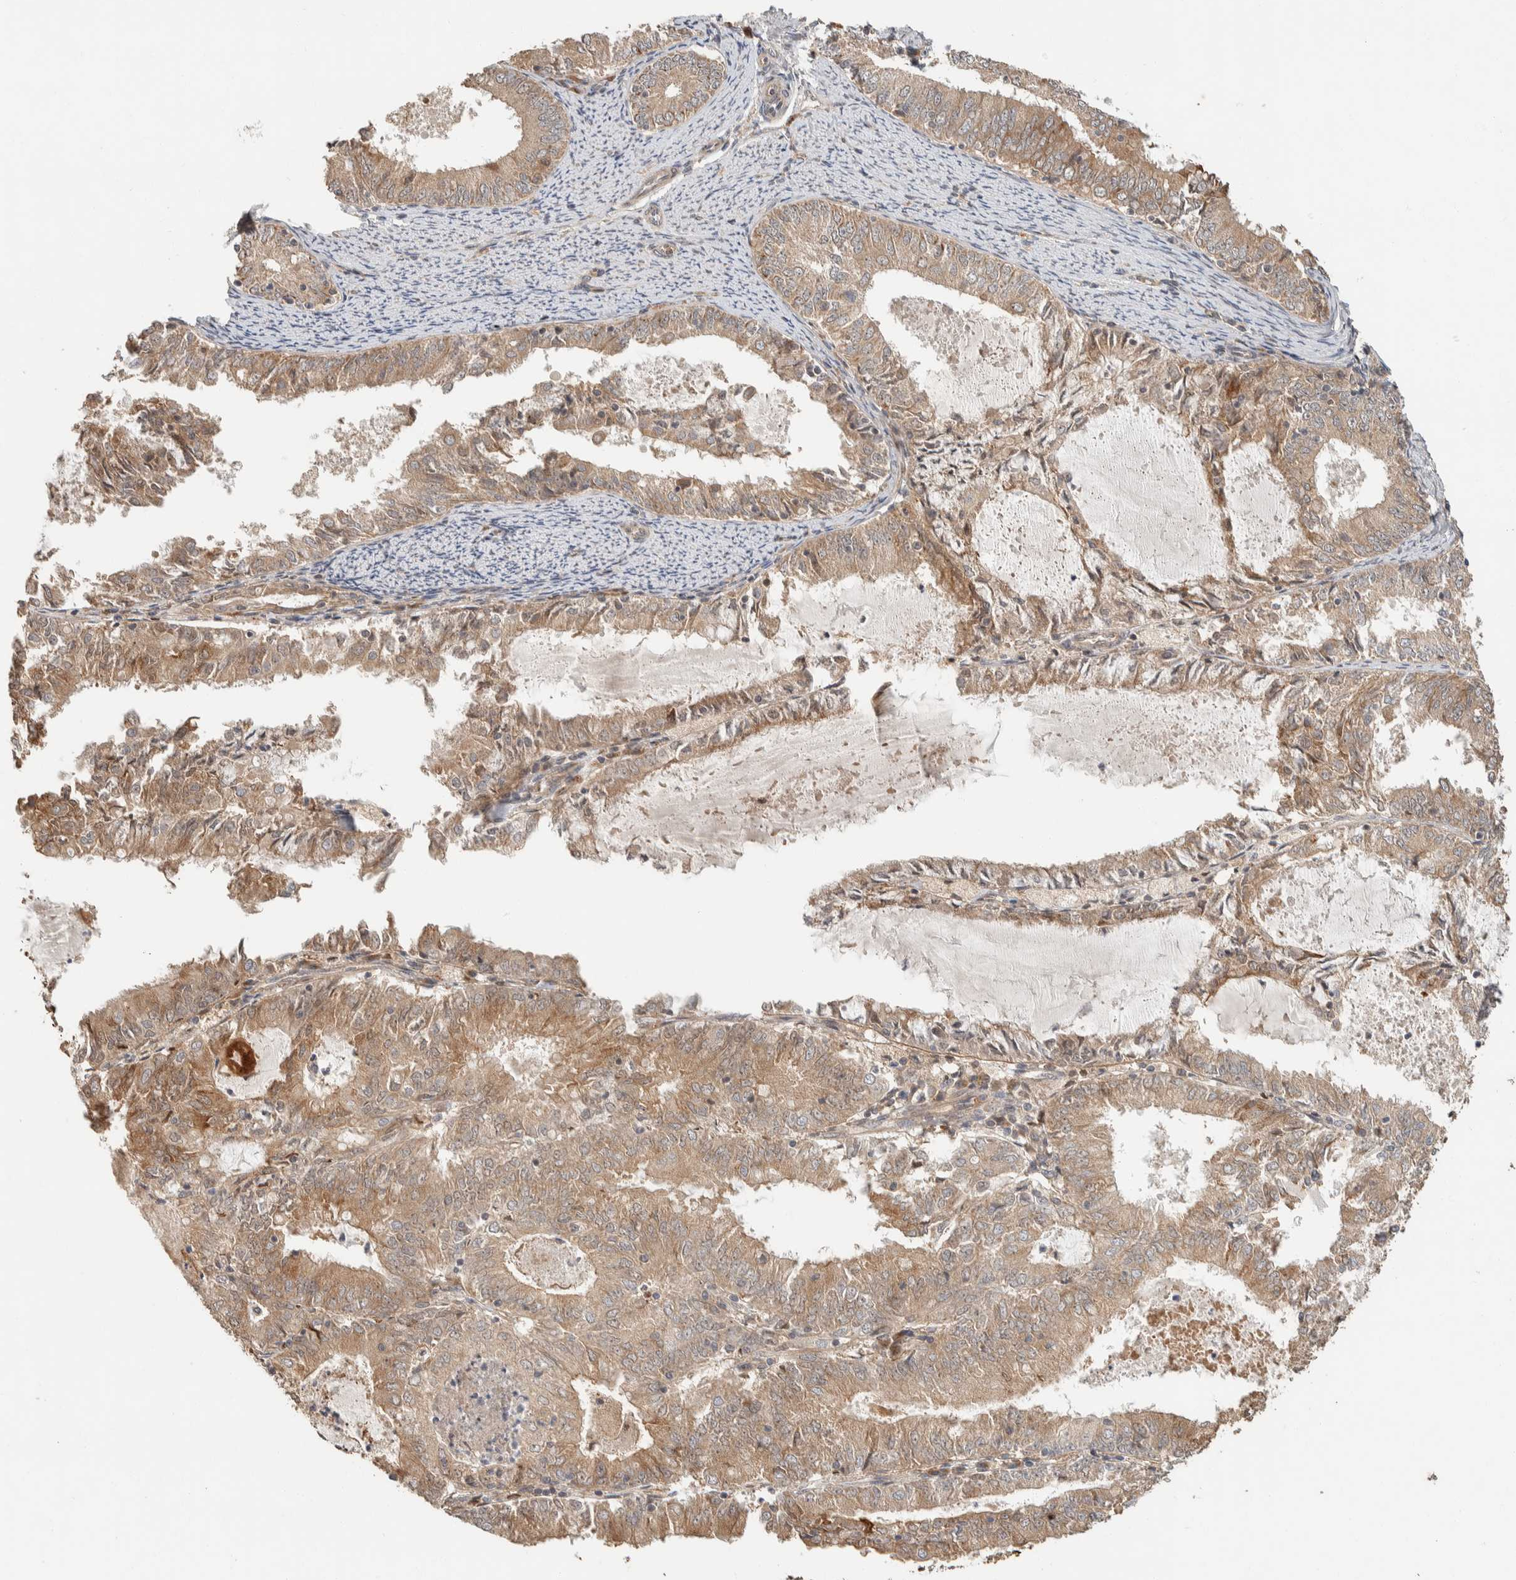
{"staining": {"intensity": "moderate", "quantity": ">75%", "location": "cytoplasmic/membranous"}, "tissue": "endometrial cancer", "cell_type": "Tumor cells", "image_type": "cancer", "snomed": [{"axis": "morphology", "description": "Adenocarcinoma, NOS"}, {"axis": "topography", "description": "Endometrium"}], "caption": "Protein staining exhibits moderate cytoplasmic/membranous positivity in approximately >75% of tumor cells in endometrial cancer (adenocarcinoma). (brown staining indicates protein expression, while blue staining denotes nuclei).", "gene": "ZBTB2", "patient": {"sex": "female", "age": 57}}